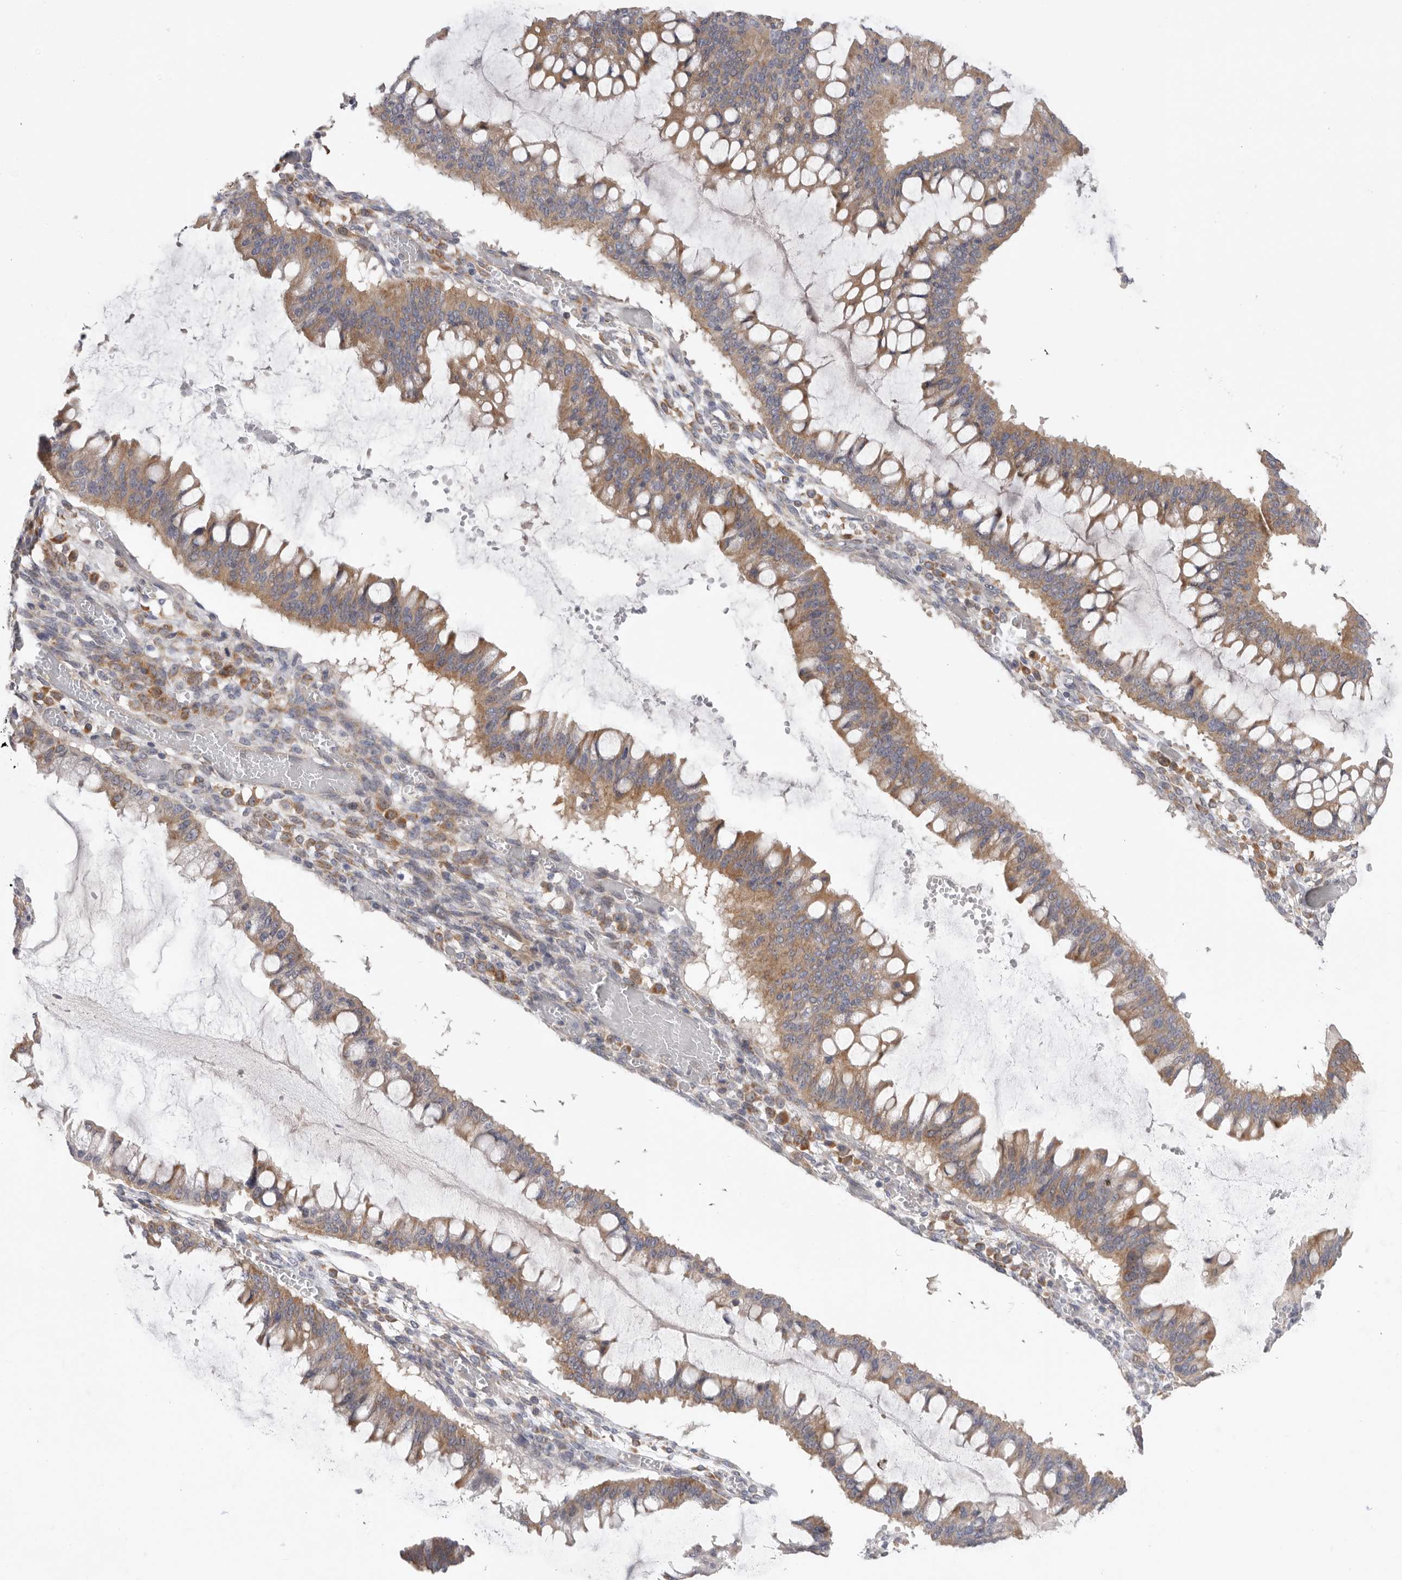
{"staining": {"intensity": "moderate", "quantity": "25%-75%", "location": "cytoplasmic/membranous"}, "tissue": "ovarian cancer", "cell_type": "Tumor cells", "image_type": "cancer", "snomed": [{"axis": "morphology", "description": "Cystadenocarcinoma, mucinous, NOS"}, {"axis": "topography", "description": "Ovary"}], "caption": "Immunohistochemistry micrograph of human ovarian mucinous cystadenocarcinoma stained for a protein (brown), which shows medium levels of moderate cytoplasmic/membranous expression in about 25%-75% of tumor cells.", "gene": "MTFR1L", "patient": {"sex": "female", "age": 73}}